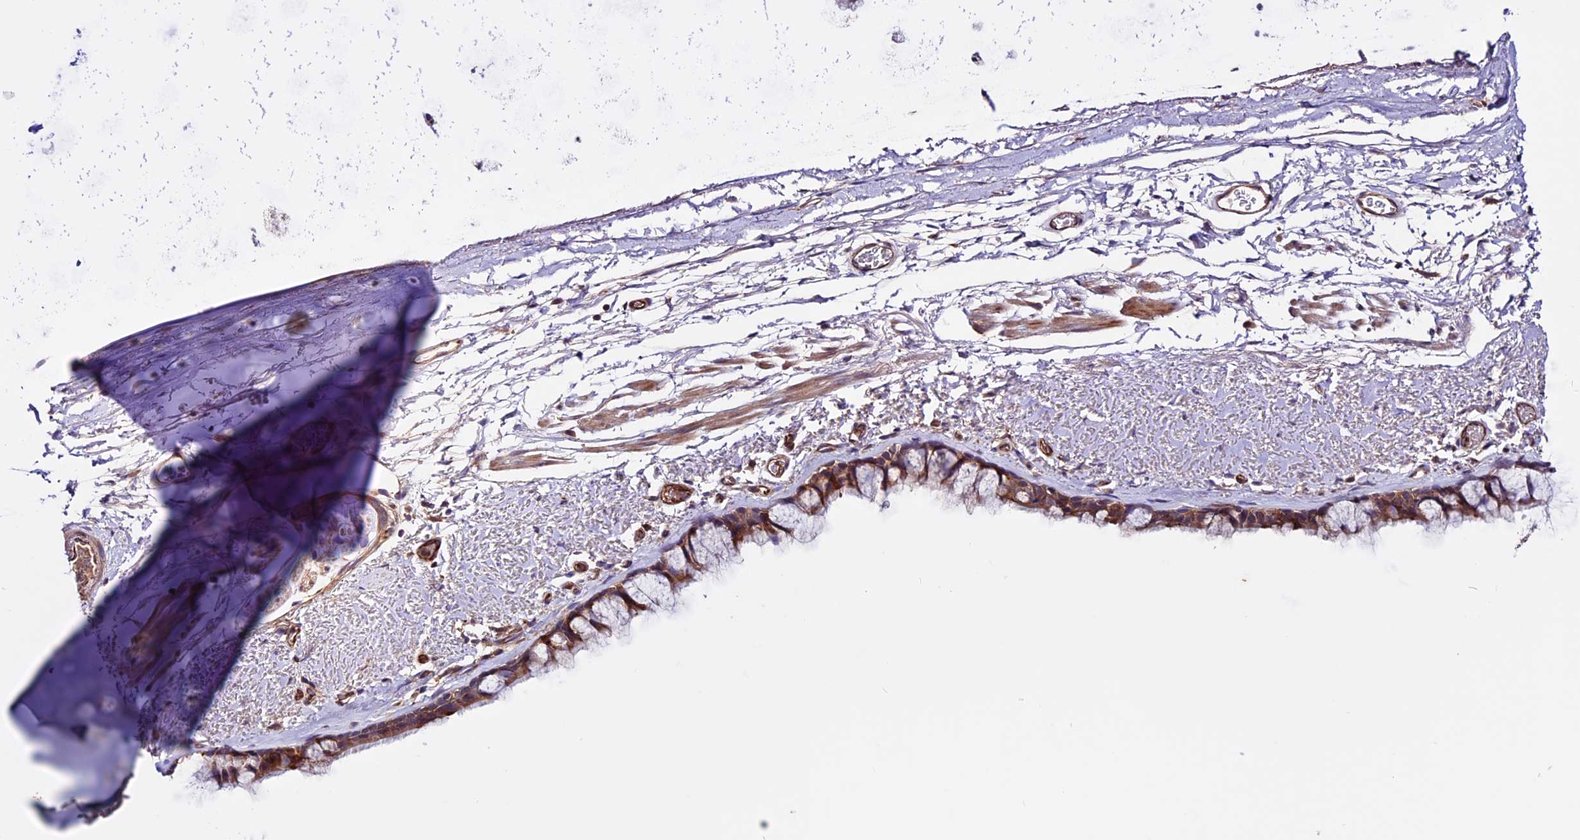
{"staining": {"intensity": "strong", "quantity": ">75%", "location": "cytoplasmic/membranous"}, "tissue": "bronchus", "cell_type": "Respiratory epithelial cells", "image_type": "normal", "snomed": [{"axis": "morphology", "description": "Normal tissue, NOS"}, {"axis": "topography", "description": "Bronchus"}], "caption": "Immunohistochemistry (DAB (3,3'-diaminobenzidine)) staining of benign bronchus demonstrates strong cytoplasmic/membranous protein staining in about >75% of respiratory epithelial cells.", "gene": "RINL", "patient": {"sex": "male", "age": 65}}